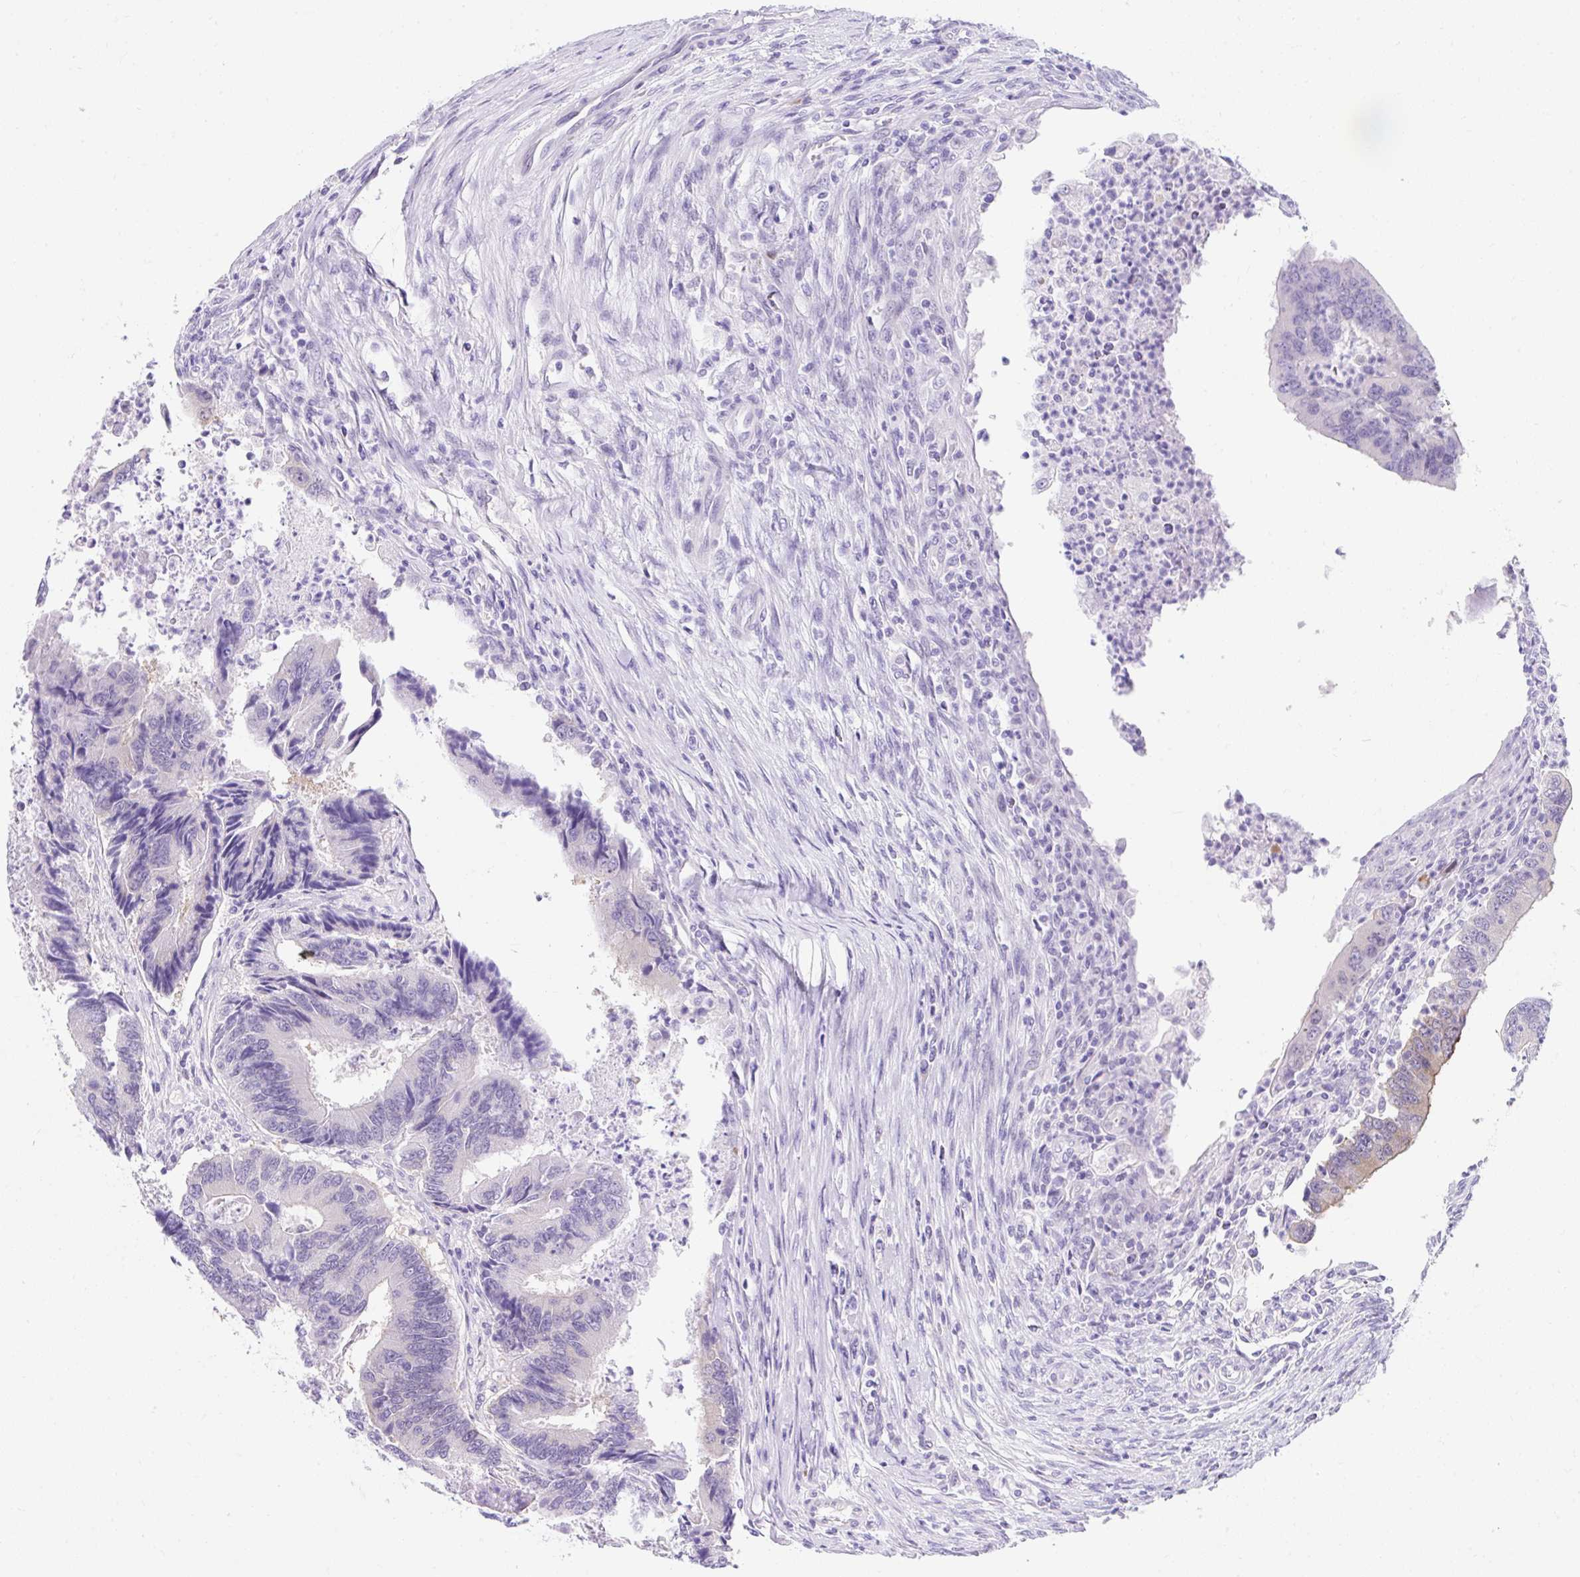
{"staining": {"intensity": "negative", "quantity": "none", "location": "none"}, "tissue": "colorectal cancer", "cell_type": "Tumor cells", "image_type": "cancer", "snomed": [{"axis": "morphology", "description": "Adenocarcinoma, NOS"}, {"axis": "topography", "description": "Colon"}], "caption": "This is an IHC histopathology image of human colorectal adenocarcinoma. There is no positivity in tumor cells.", "gene": "GOLGA8A", "patient": {"sex": "female", "age": 67}}